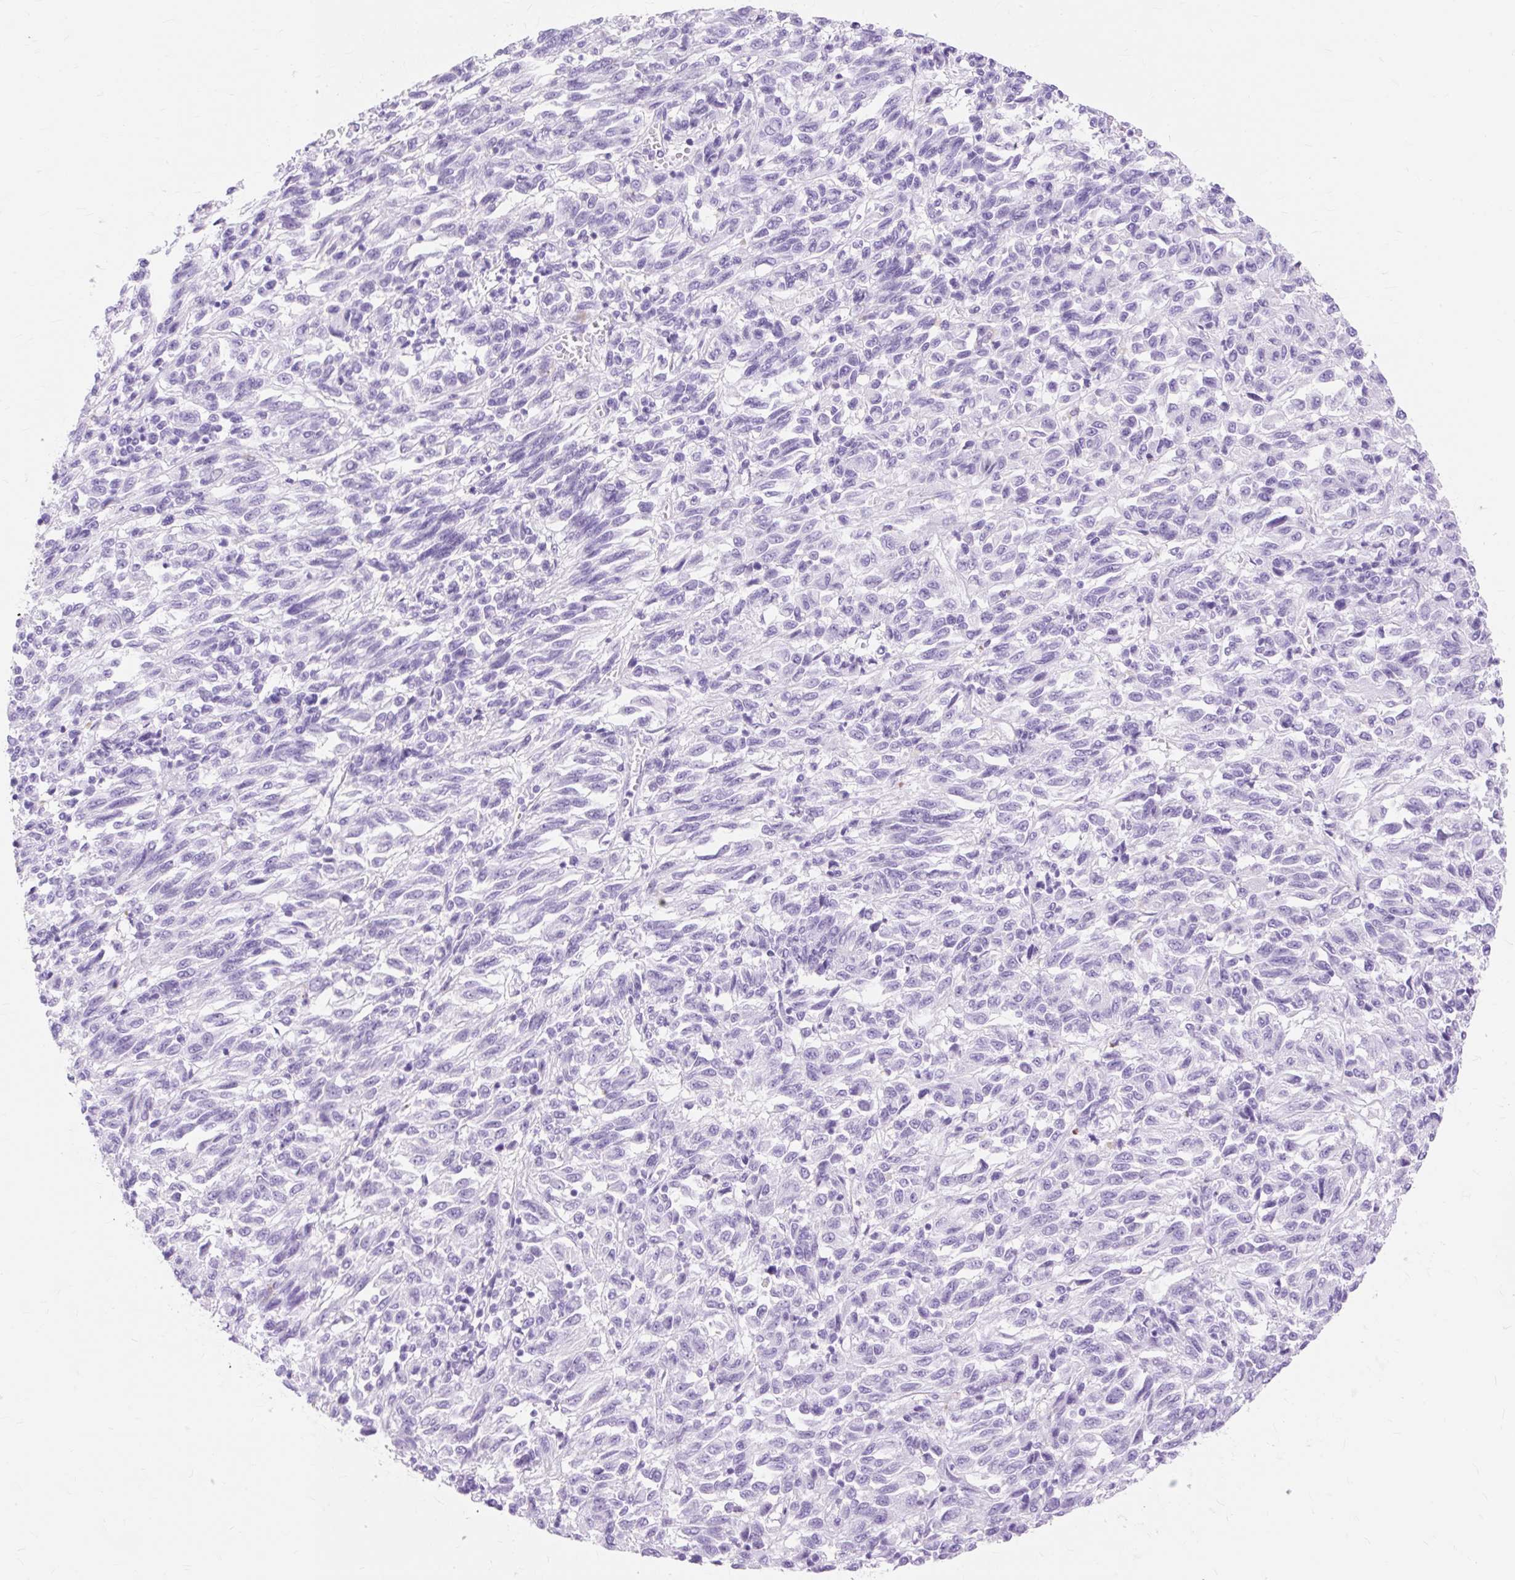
{"staining": {"intensity": "negative", "quantity": "none", "location": "none"}, "tissue": "melanoma", "cell_type": "Tumor cells", "image_type": "cancer", "snomed": [{"axis": "morphology", "description": "Malignant melanoma, Metastatic site"}, {"axis": "topography", "description": "Lung"}], "caption": "Tumor cells show no significant protein positivity in malignant melanoma (metastatic site).", "gene": "MBP", "patient": {"sex": "male", "age": 64}}